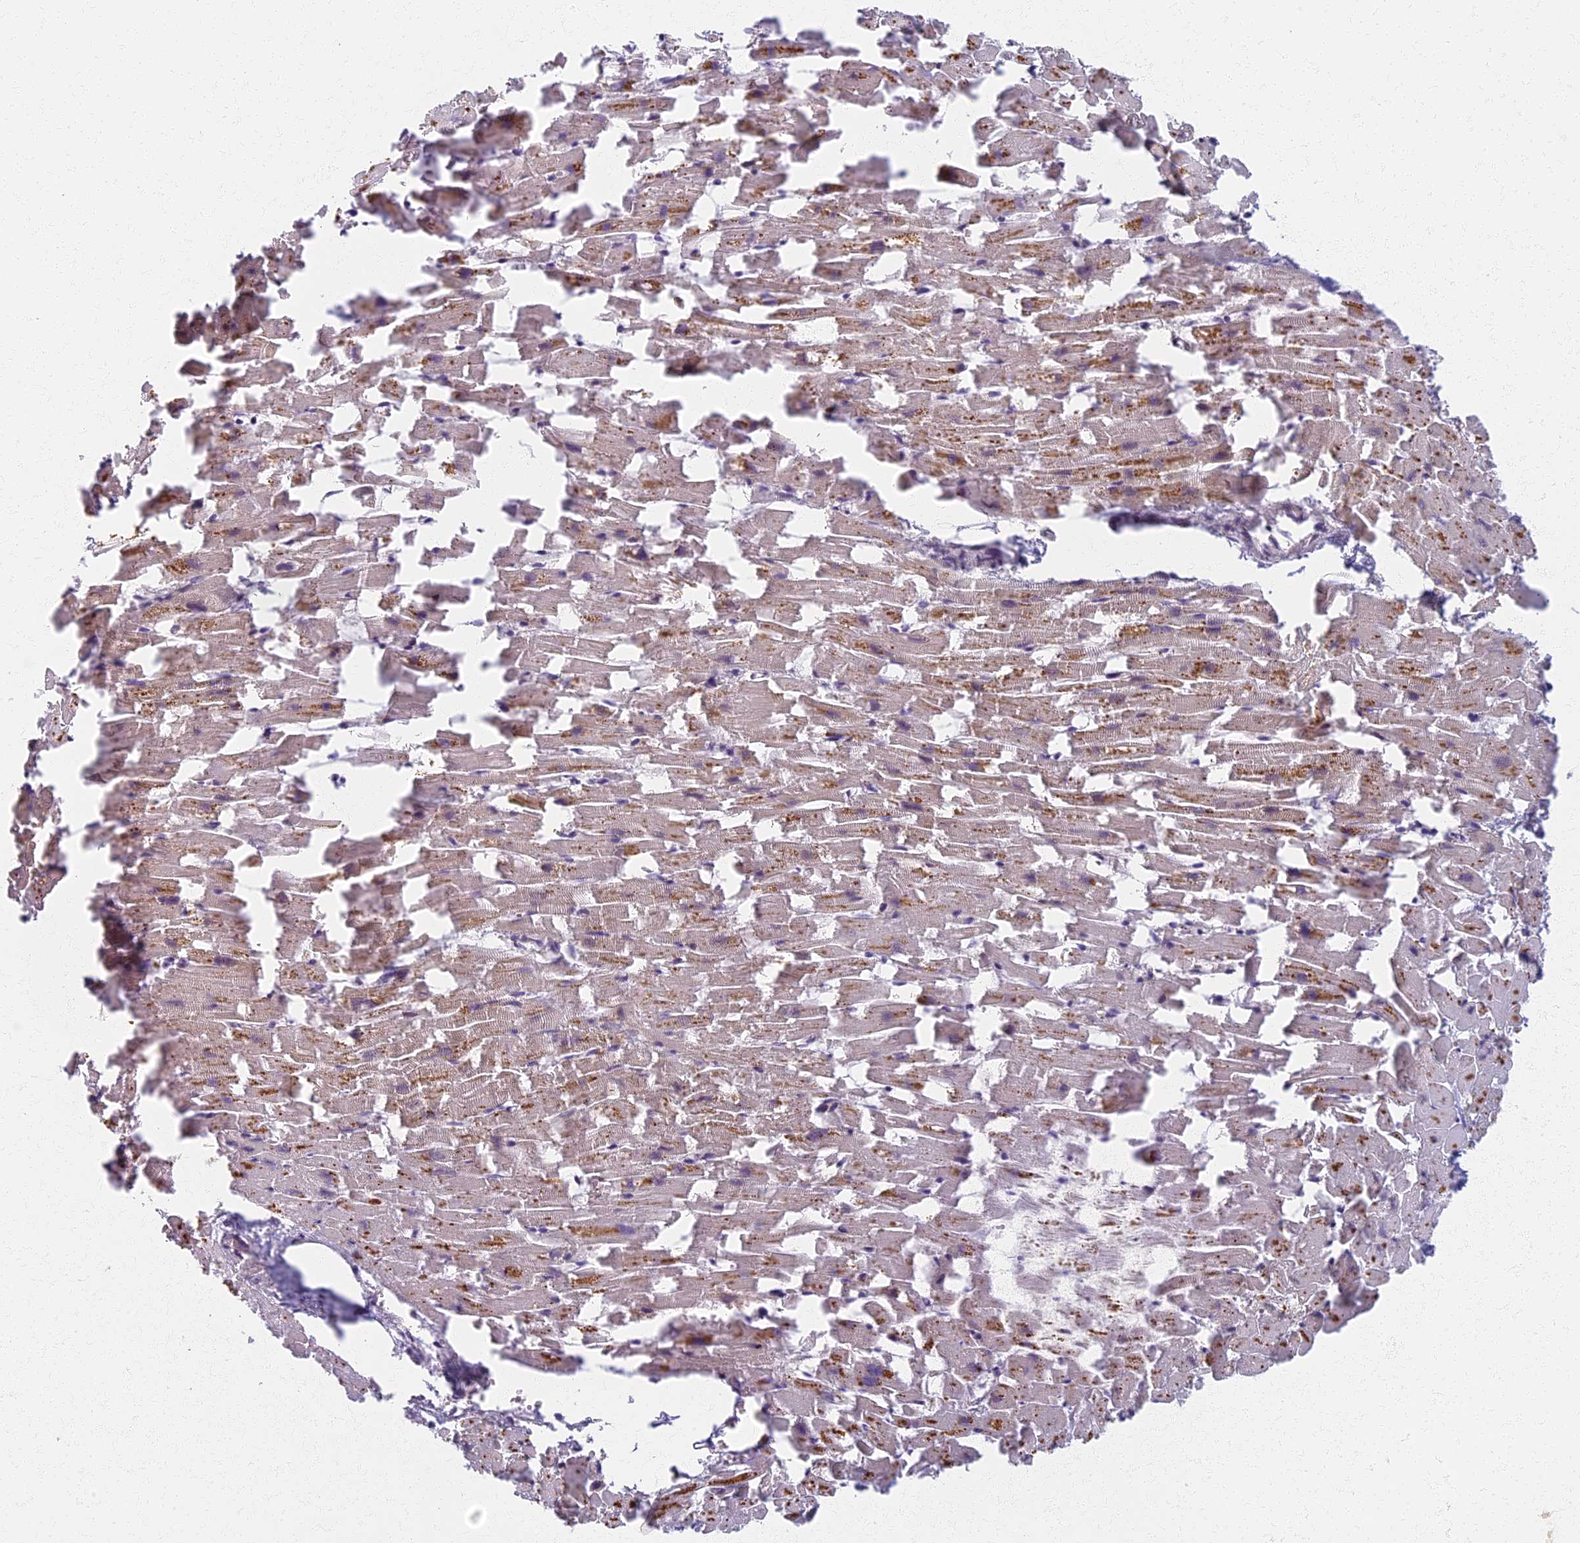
{"staining": {"intensity": "moderate", "quantity": "25%-75%", "location": "cytoplasmic/membranous"}, "tissue": "heart muscle", "cell_type": "Cardiomyocytes", "image_type": "normal", "snomed": [{"axis": "morphology", "description": "Normal tissue, NOS"}, {"axis": "topography", "description": "Heart"}], "caption": "This histopathology image shows IHC staining of benign heart muscle, with medium moderate cytoplasmic/membranous positivity in approximately 25%-75% of cardiomyocytes.", "gene": "MRPS25", "patient": {"sex": "female", "age": 64}}